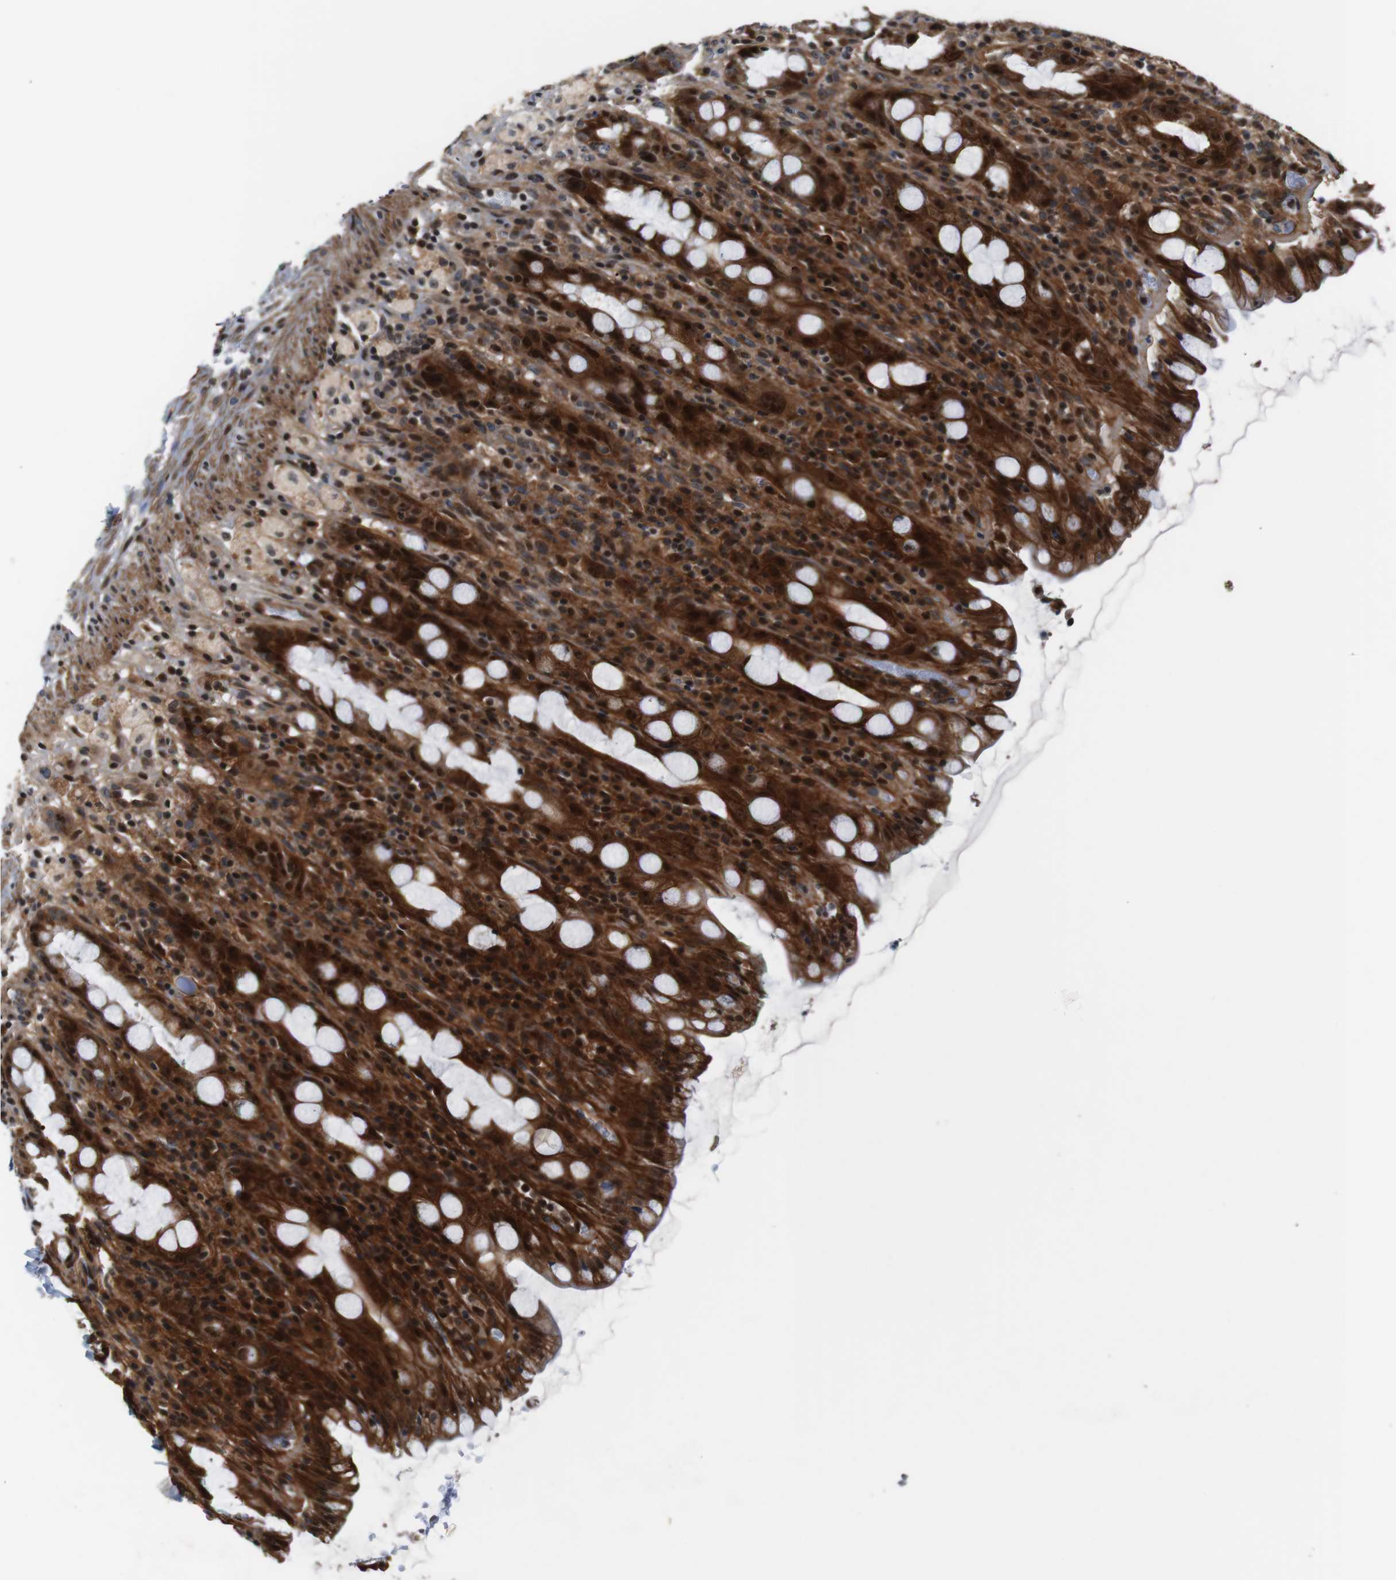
{"staining": {"intensity": "strong", "quantity": ">75%", "location": "cytoplasmic/membranous"}, "tissue": "rectum", "cell_type": "Glandular cells", "image_type": "normal", "snomed": [{"axis": "morphology", "description": "Normal tissue, NOS"}, {"axis": "topography", "description": "Rectum"}], "caption": "Rectum stained with a brown dye exhibits strong cytoplasmic/membranous positive staining in about >75% of glandular cells.", "gene": "LRP4", "patient": {"sex": "male", "age": 44}}